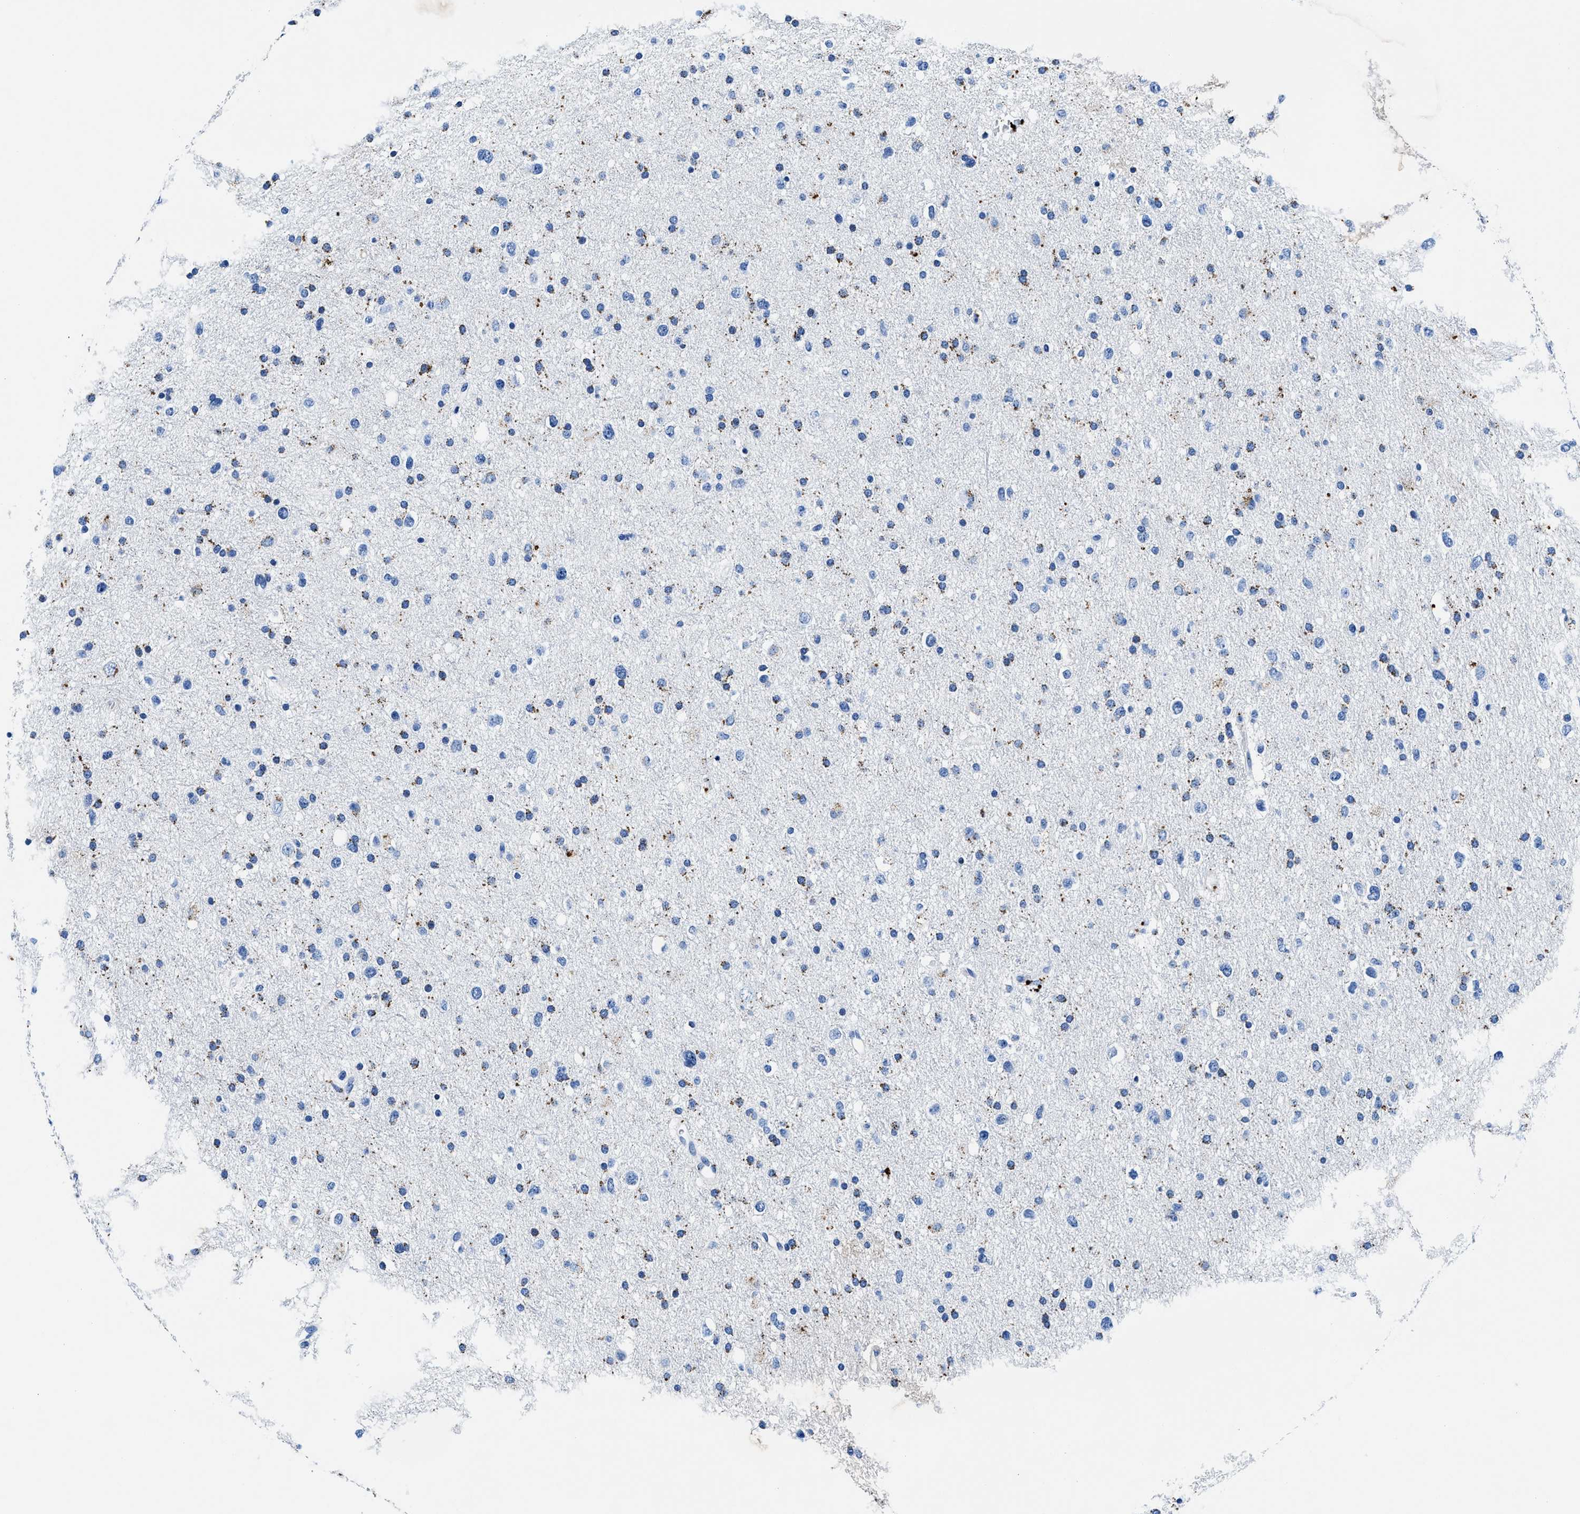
{"staining": {"intensity": "moderate", "quantity": "<25%", "location": "cytoplasmic/membranous"}, "tissue": "glioma", "cell_type": "Tumor cells", "image_type": "cancer", "snomed": [{"axis": "morphology", "description": "Glioma, malignant, Low grade"}, {"axis": "topography", "description": "Brain"}], "caption": "Protein staining of malignant low-grade glioma tissue shows moderate cytoplasmic/membranous staining in about <25% of tumor cells.", "gene": "OR14K1", "patient": {"sex": "female", "age": 37}}